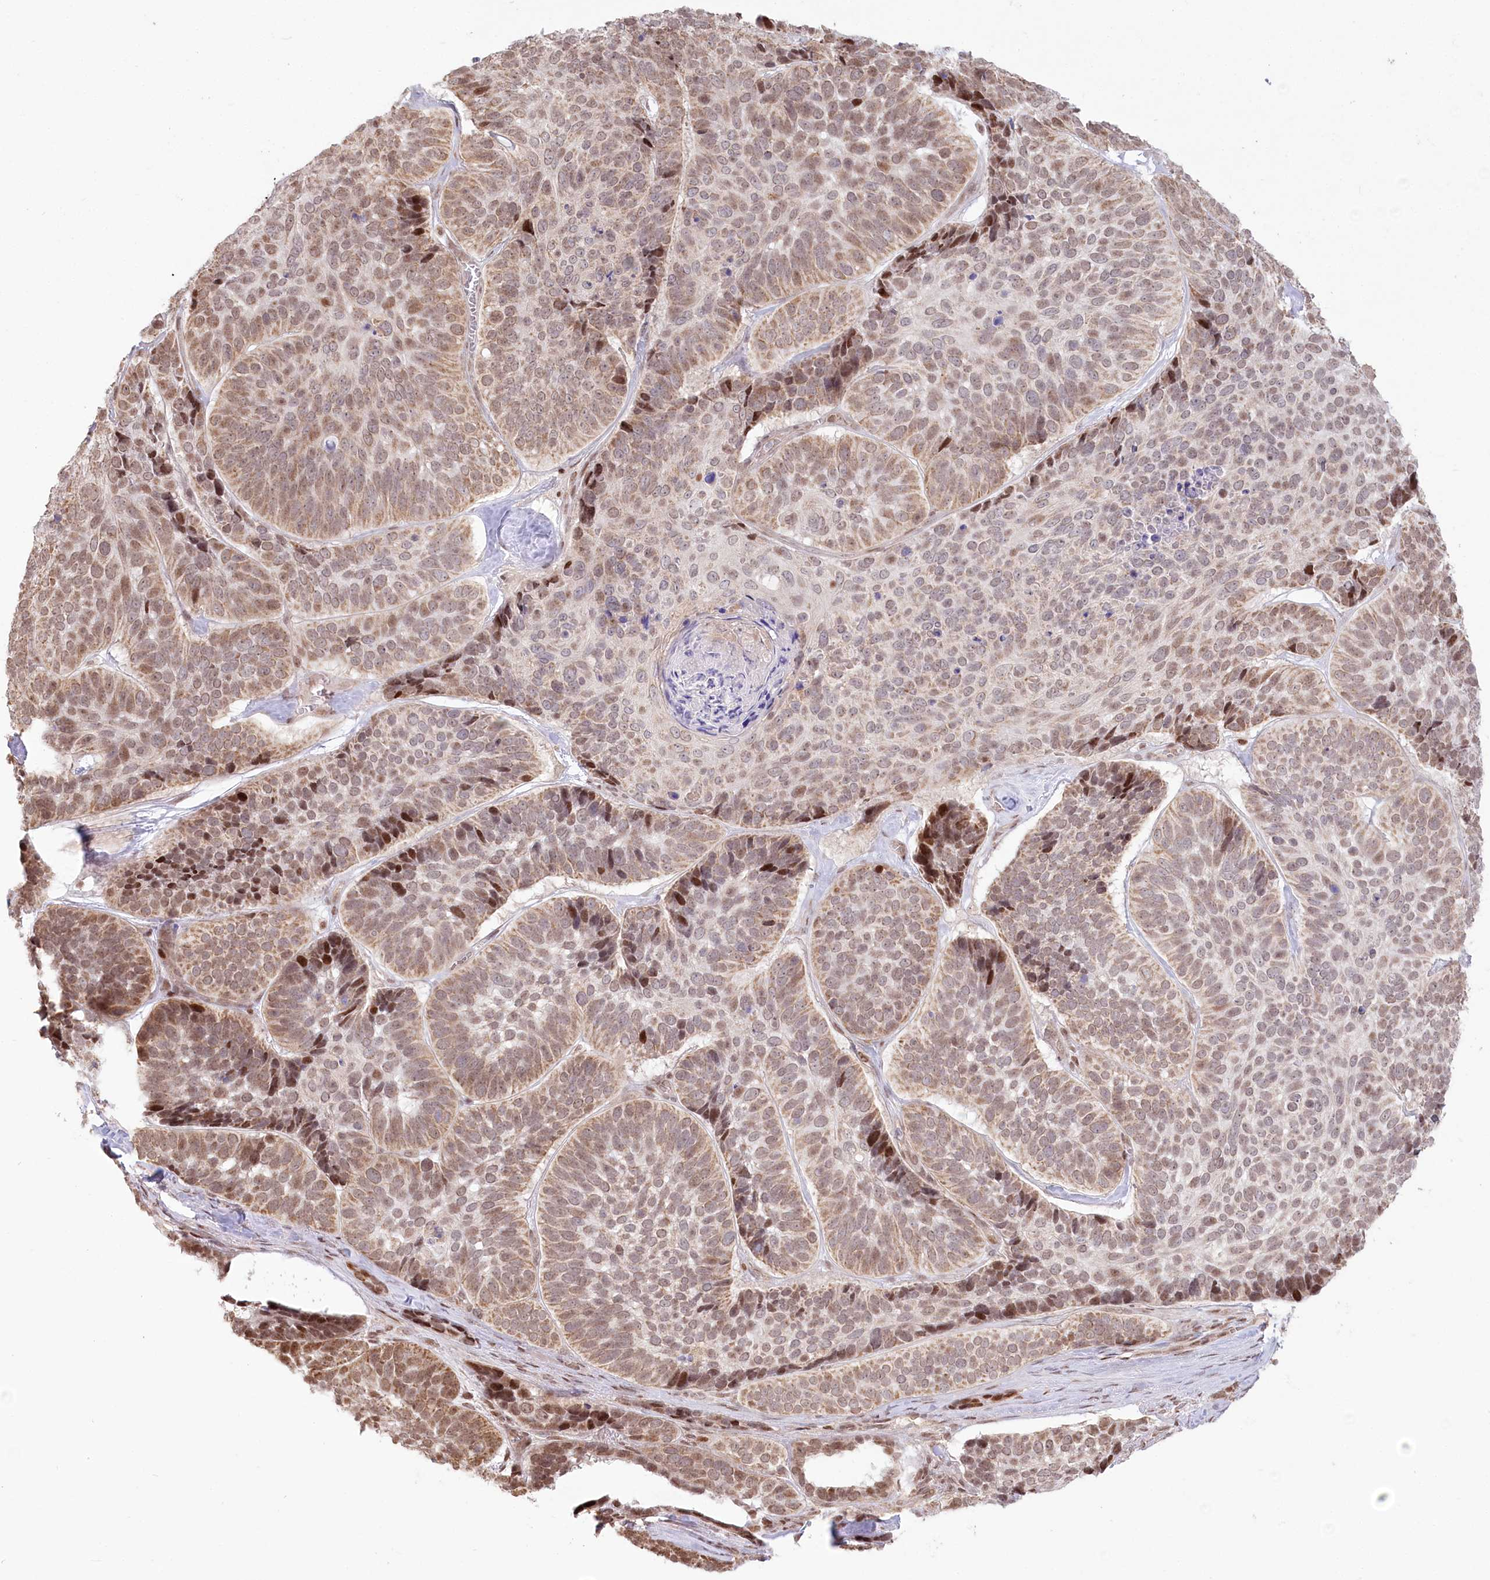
{"staining": {"intensity": "moderate", "quantity": ">75%", "location": "cytoplasmic/membranous,nuclear"}, "tissue": "skin cancer", "cell_type": "Tumor cells", "image_type": "cancer", "snomed": [{"axis": "morphology", "description": "Basal cell carcinoma"}, {"axis": "topography", "description": "Skin"}], "caption": "A histopathology image showing moderate cytoplasmic/membranous and nuclear expression in about >75% of tumor cells in skin cancer (basal cell carcinoma), as visualized by brown immunohistochemical staining.", "gene": "PYURF", "patient": {"sex": "male", "age": 62}}